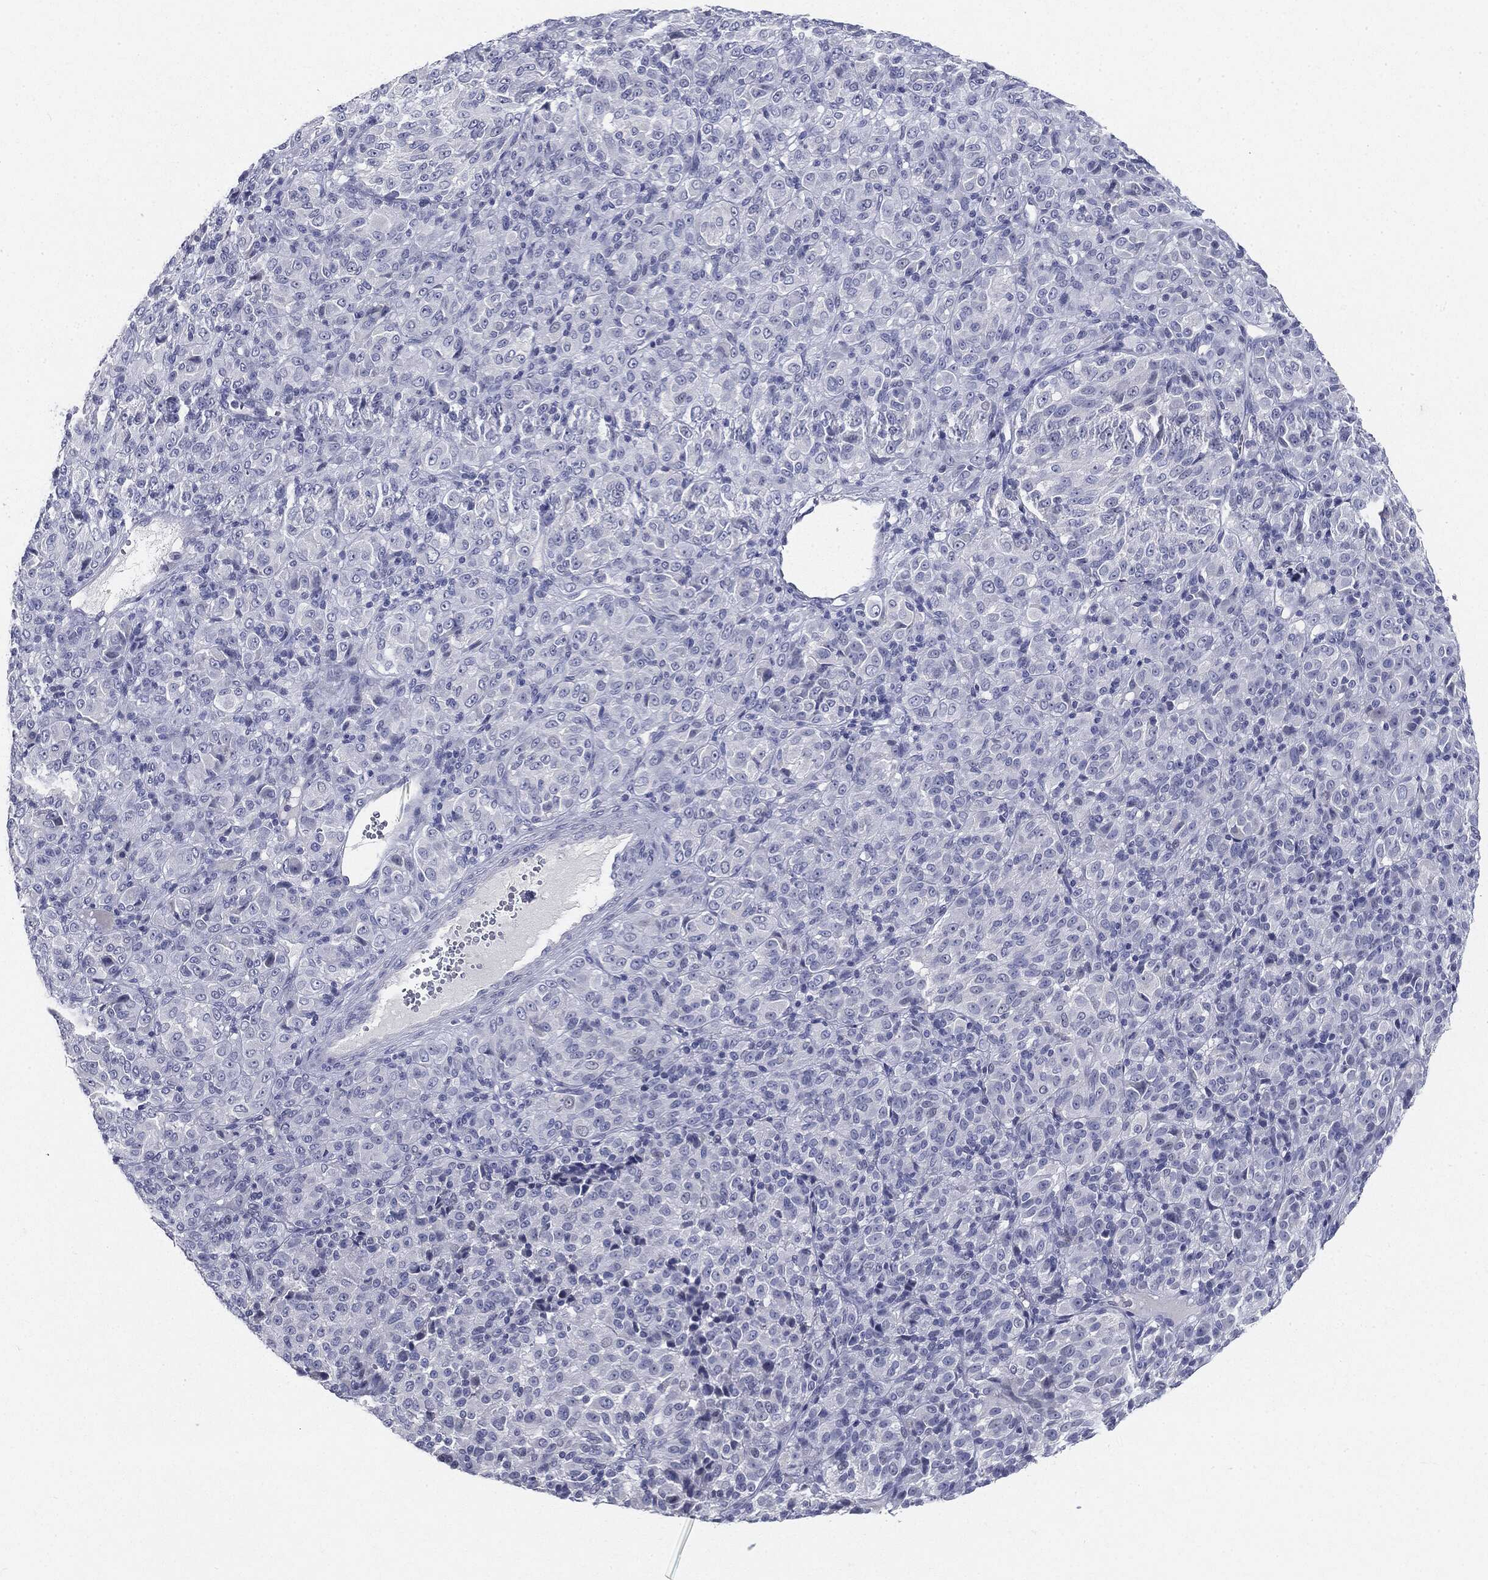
{"staining": {"intensity": "negative", "quantity": "none", "location": "none"}, "tissue": "melanoma", "cell_type": "Tumor cells", "image_type": "cancer", "snomed": [{"axis": "morphology", "description": "Malignant melanoma, Metastatic site"}, {"axis": "topography", "description": "Brain"}], "caption": "Malignant melanoma (metastatic site) was stained to show a protein in brown. There is no significant expression in tumor cells. Nuclei are stained in blue.", "gene": "CGB1", "patient": {"sex": "female", "age": 56}}